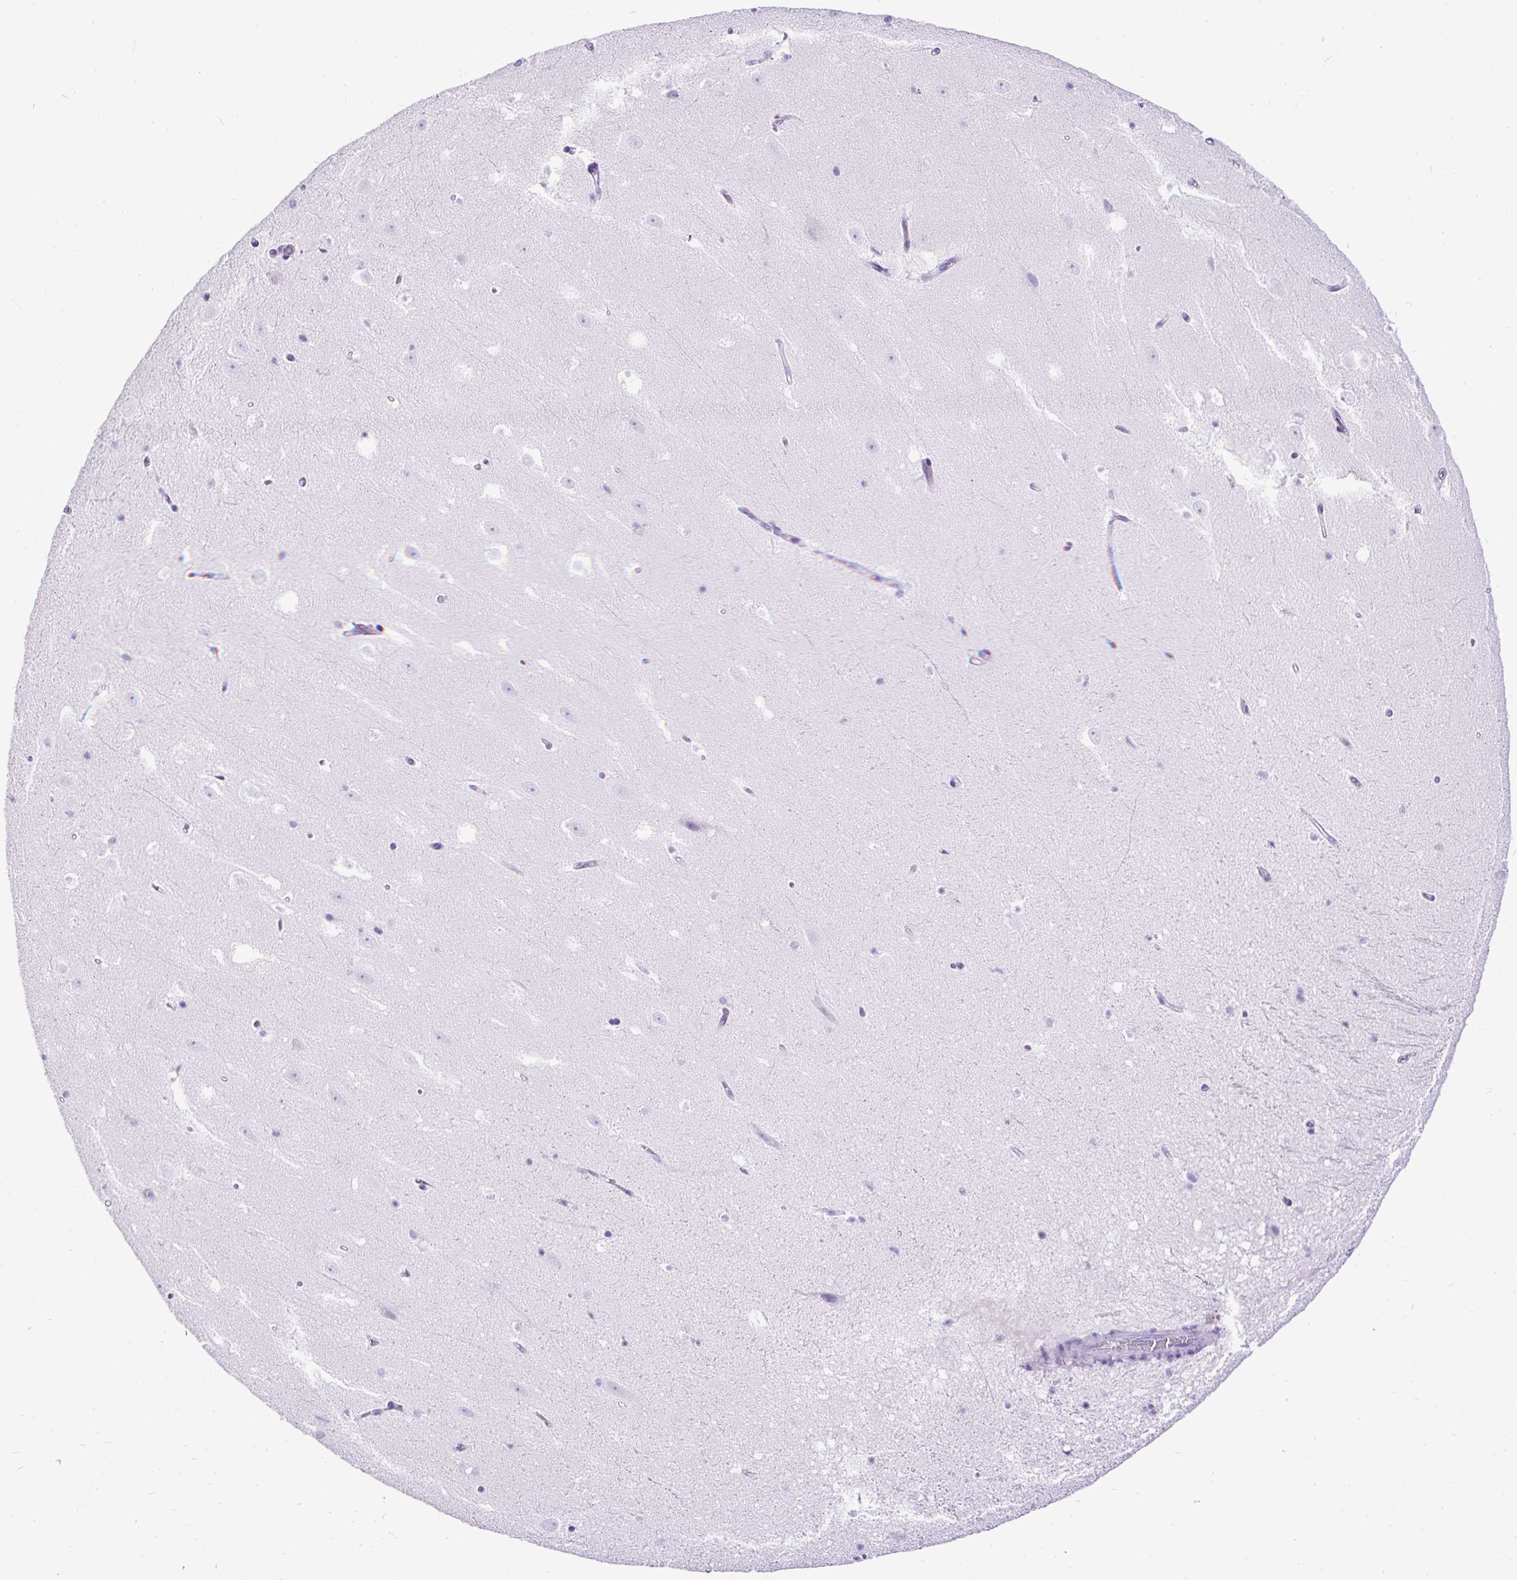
{"staining": {"intensity": "negative", "quantity": "none", "location": "none"}, "tissue": "hippocampus", "cell_type": "Glial cells", "image_type": "normal", "snomed": [{"axis": "morphology", "description": "Normal tissue, NOS"}, {"axis": "topography", "description": "Hippocampus"}], "caption": "Immunohistochemical staining of normal human hippocampus displays no significant positivity in glial cells.", "gene": "PDIA2", "patient": {"sex": "male", "age": 37}}